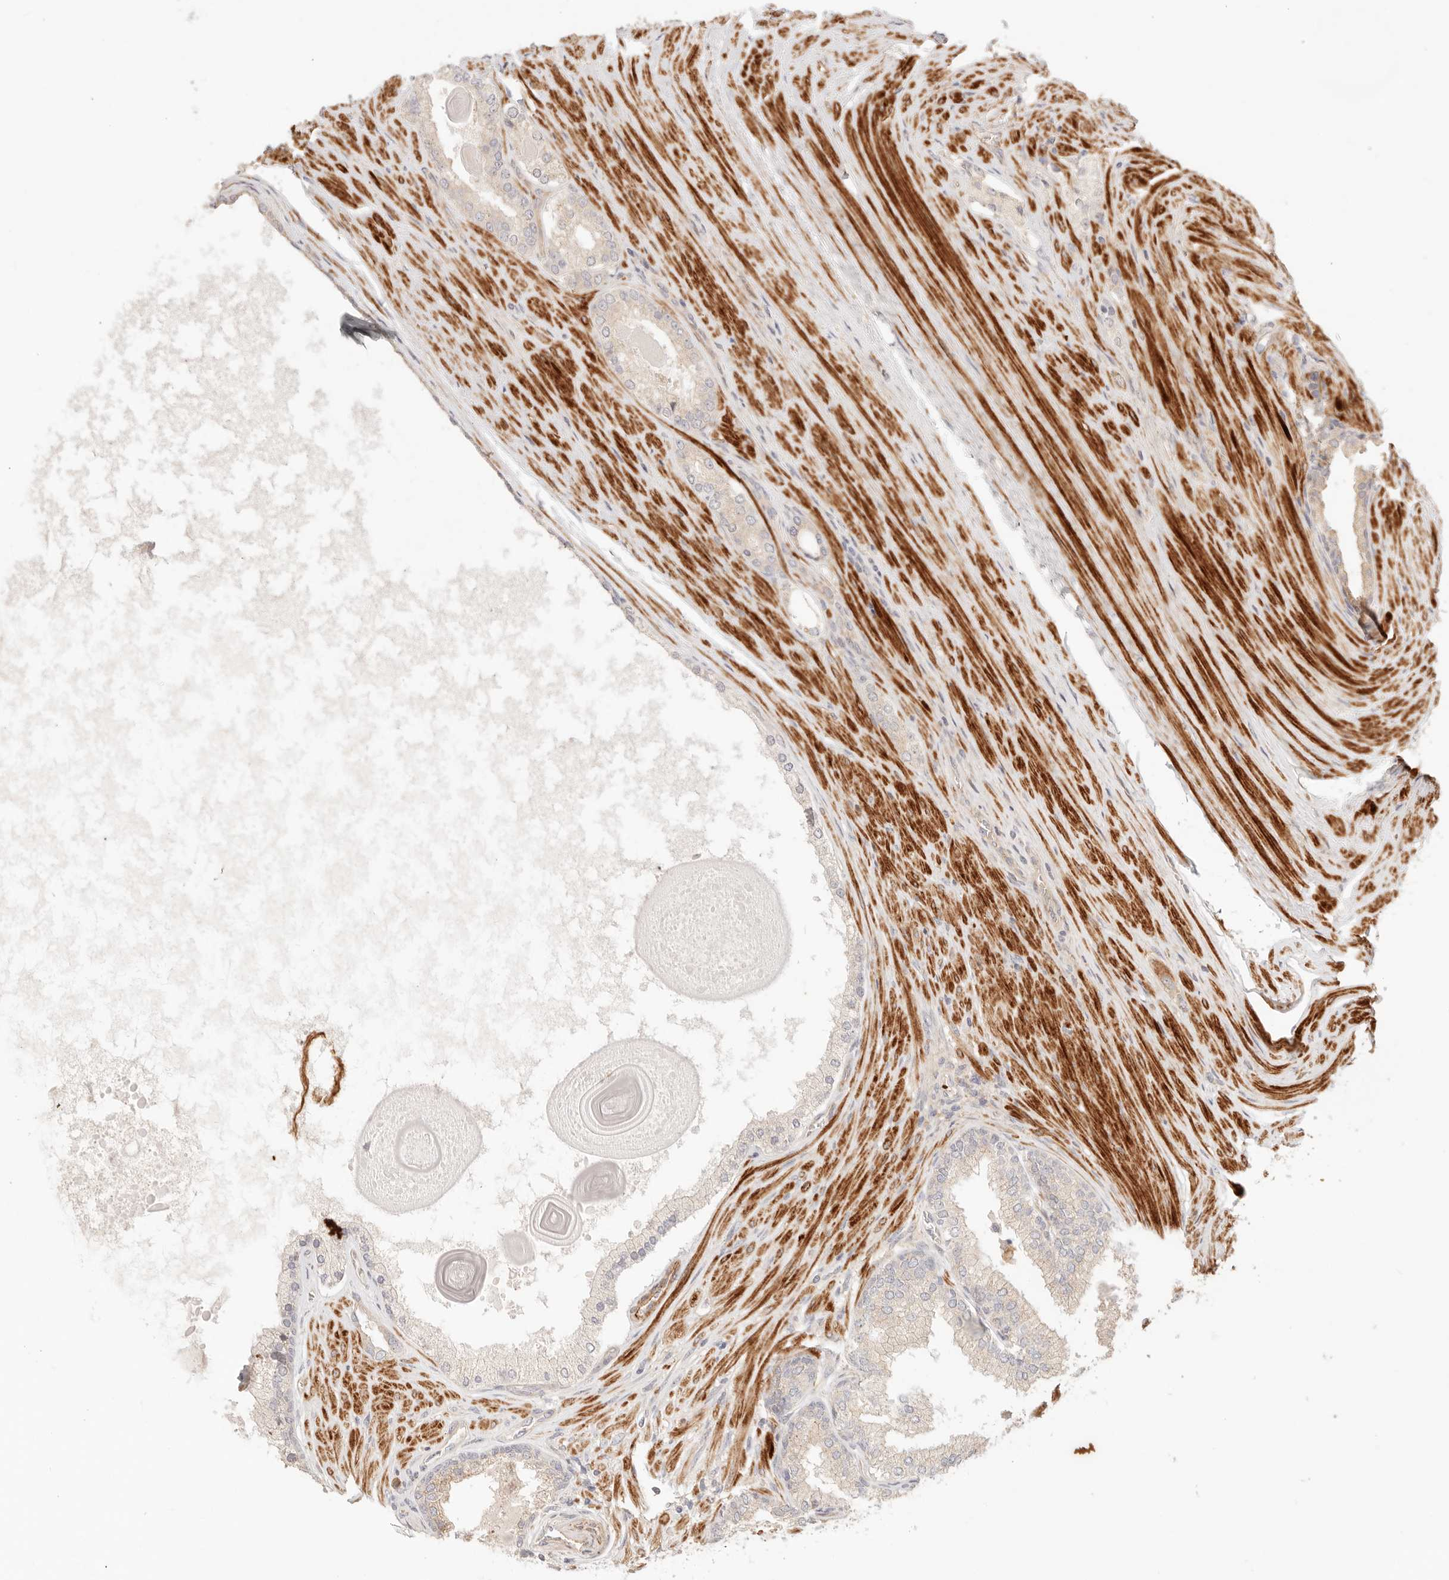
{"staining": {"intensity": "weak", "quantity": "<25%", "location": "cytoplasmic/membranous"}, "tissue": "prostate cancer", "cell_type": "Tumor cells", "image_type": "cancer", "snomed": [{"axis": "morphology", "description": "Adenocarcinoma, High grade"}, {"axis": "topography", "description": "Prostate"}], "caption": "DAB immunohistochemical staining of prostate adenocarcinoma (high-grade) reveals no significant staining in tumor cells. (DAB immunohistochemistry visualized using brightfield microscopy, high magnification).", "gene": "IL1R2", "patient": {"sex": "male", "age": 60}}